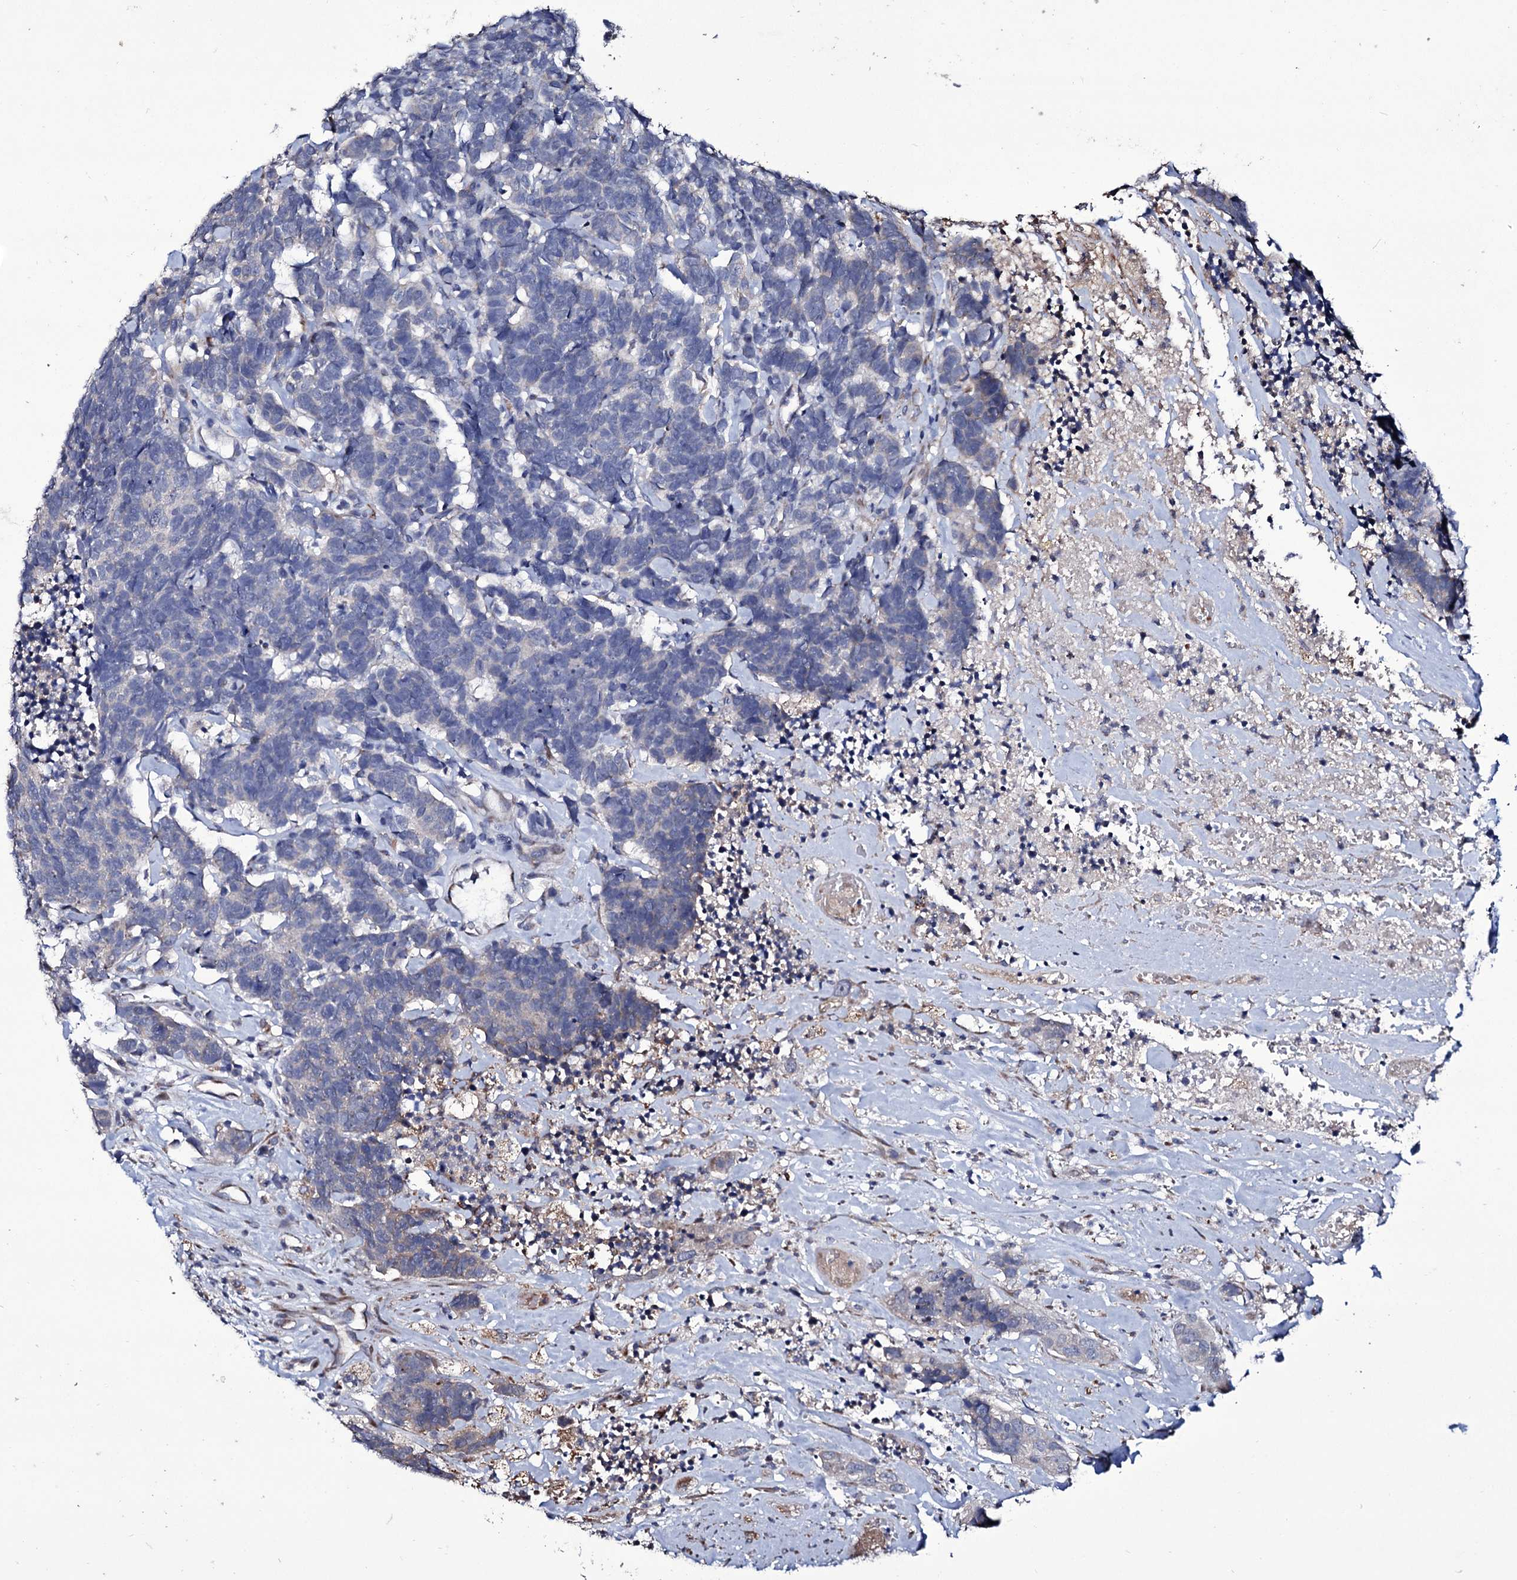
{"staining": {"intensity": "negative", "quantity": "none", "location": "none"}, "tissue": "carcinoid", "cell_type": "Tumor cells", "image_type": "cancer", "snomed": [{"axis": "morphology", "description": "Carcinoma, NOS"}, {"axis": "morphology", "description": "Carcinoid, malignant, NOS"}, {"axis": "topography", "description": "Urinary bladder"}], "caption": "An IHC micrograph of carcinoid is shown. There is no staining in tumor cells of carcinoid.", "gene": "TUBGCP5", "patient": {"sex": "male", "age": 57}}